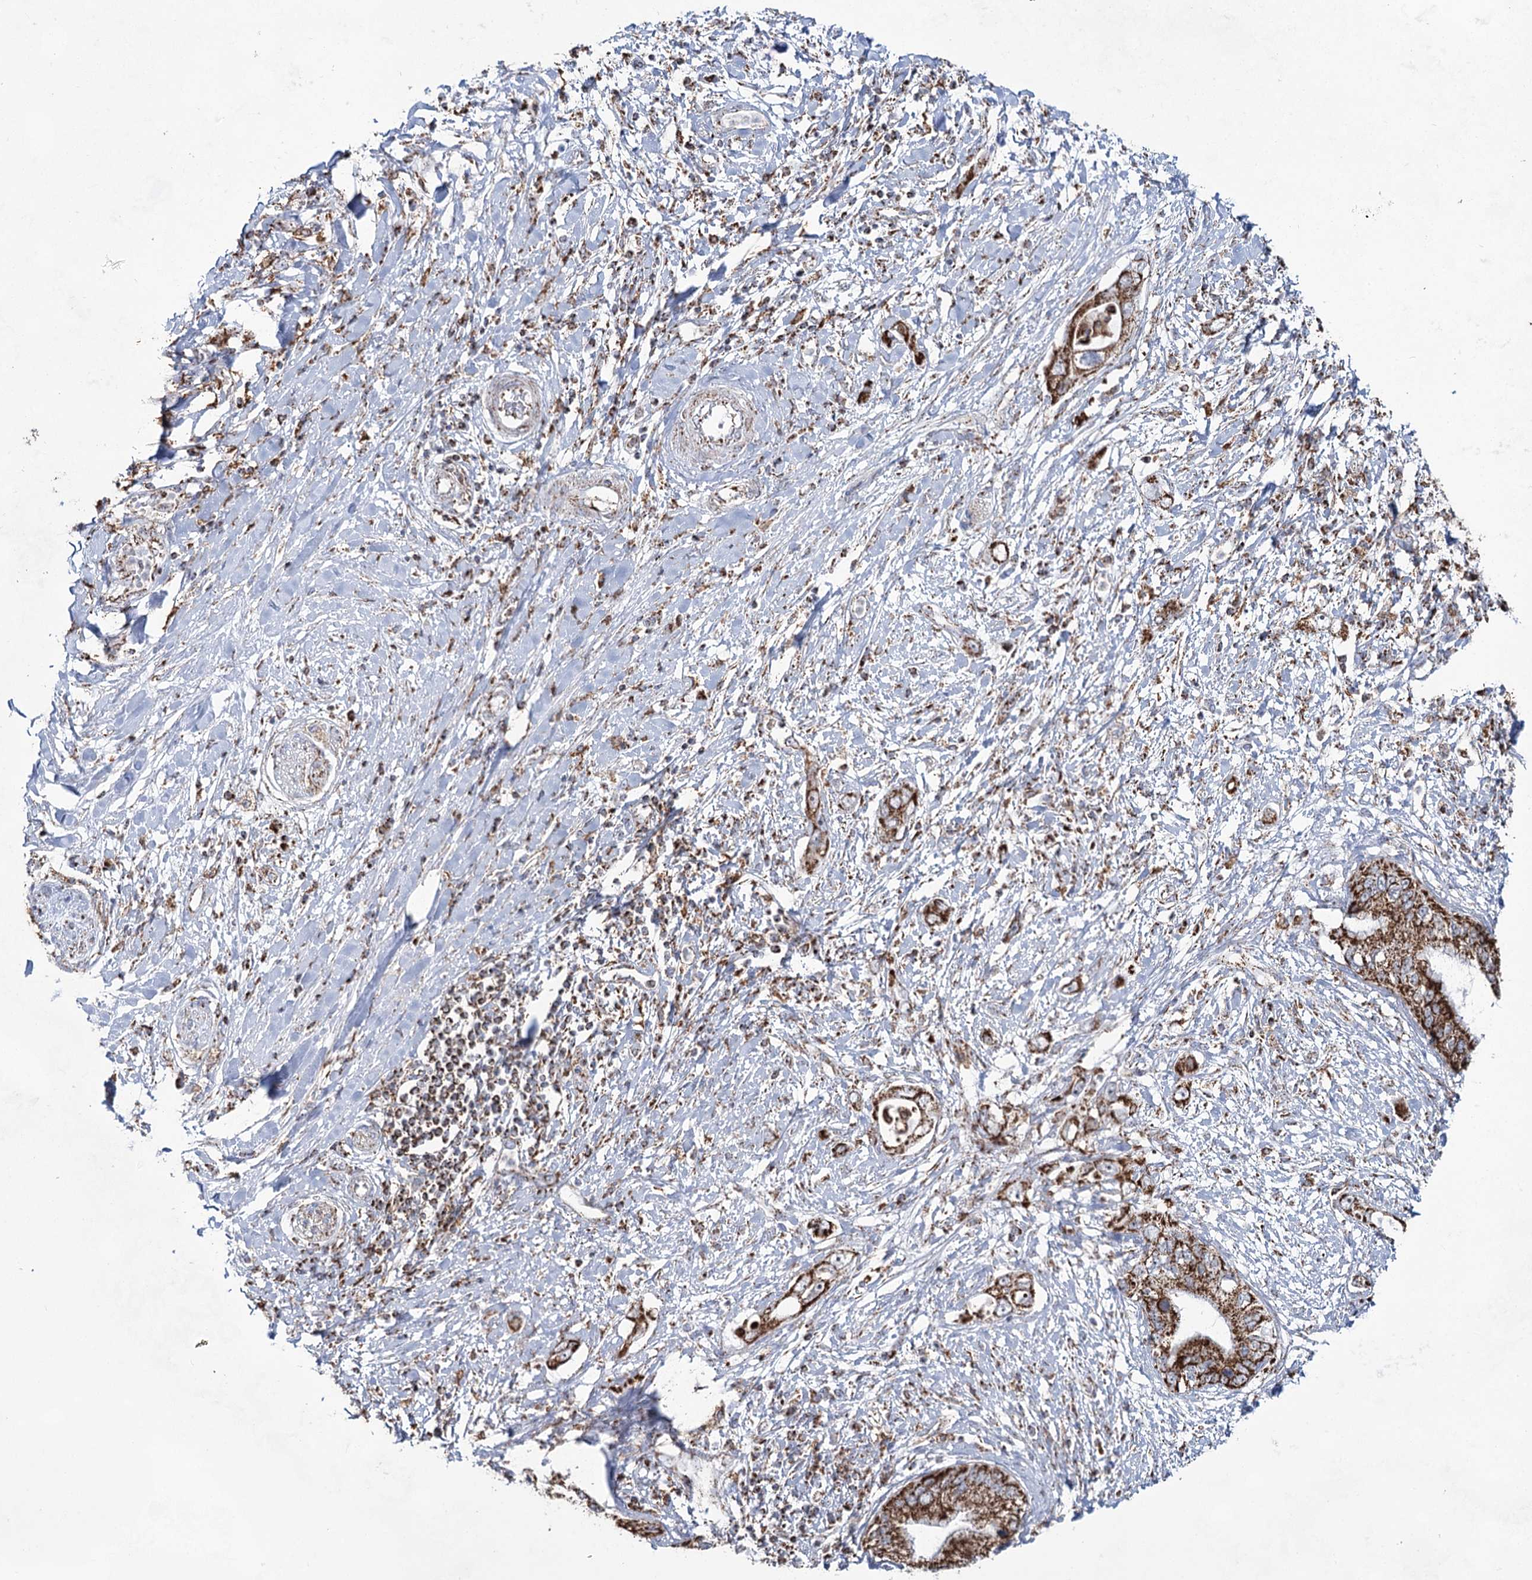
{"staining": {"intensity": "strong", "quantity": ">75%", "location": "cytoplasmic/membranous"}, "tissue": "pancreatic cancer", "cell_type": "Tumor cells", "image_type": "cancer", "snomed": [{"axis": "morphology", "description": "Inflammation, NOS"}, {"axis": "morphology", "description": "Adenocarcinoma, NOS"}, {"axis": "topography", "description": "Pancreas"}], "caption": "The image reveals immunohistochemical staining of pancreatic adenocarcinoma. There is strong cytoplasmic/membranous positivity is present in approximately >75% of tumor cells.", "gene": "CWF19L1", "patient": {"sex": "female", "age": 56}}